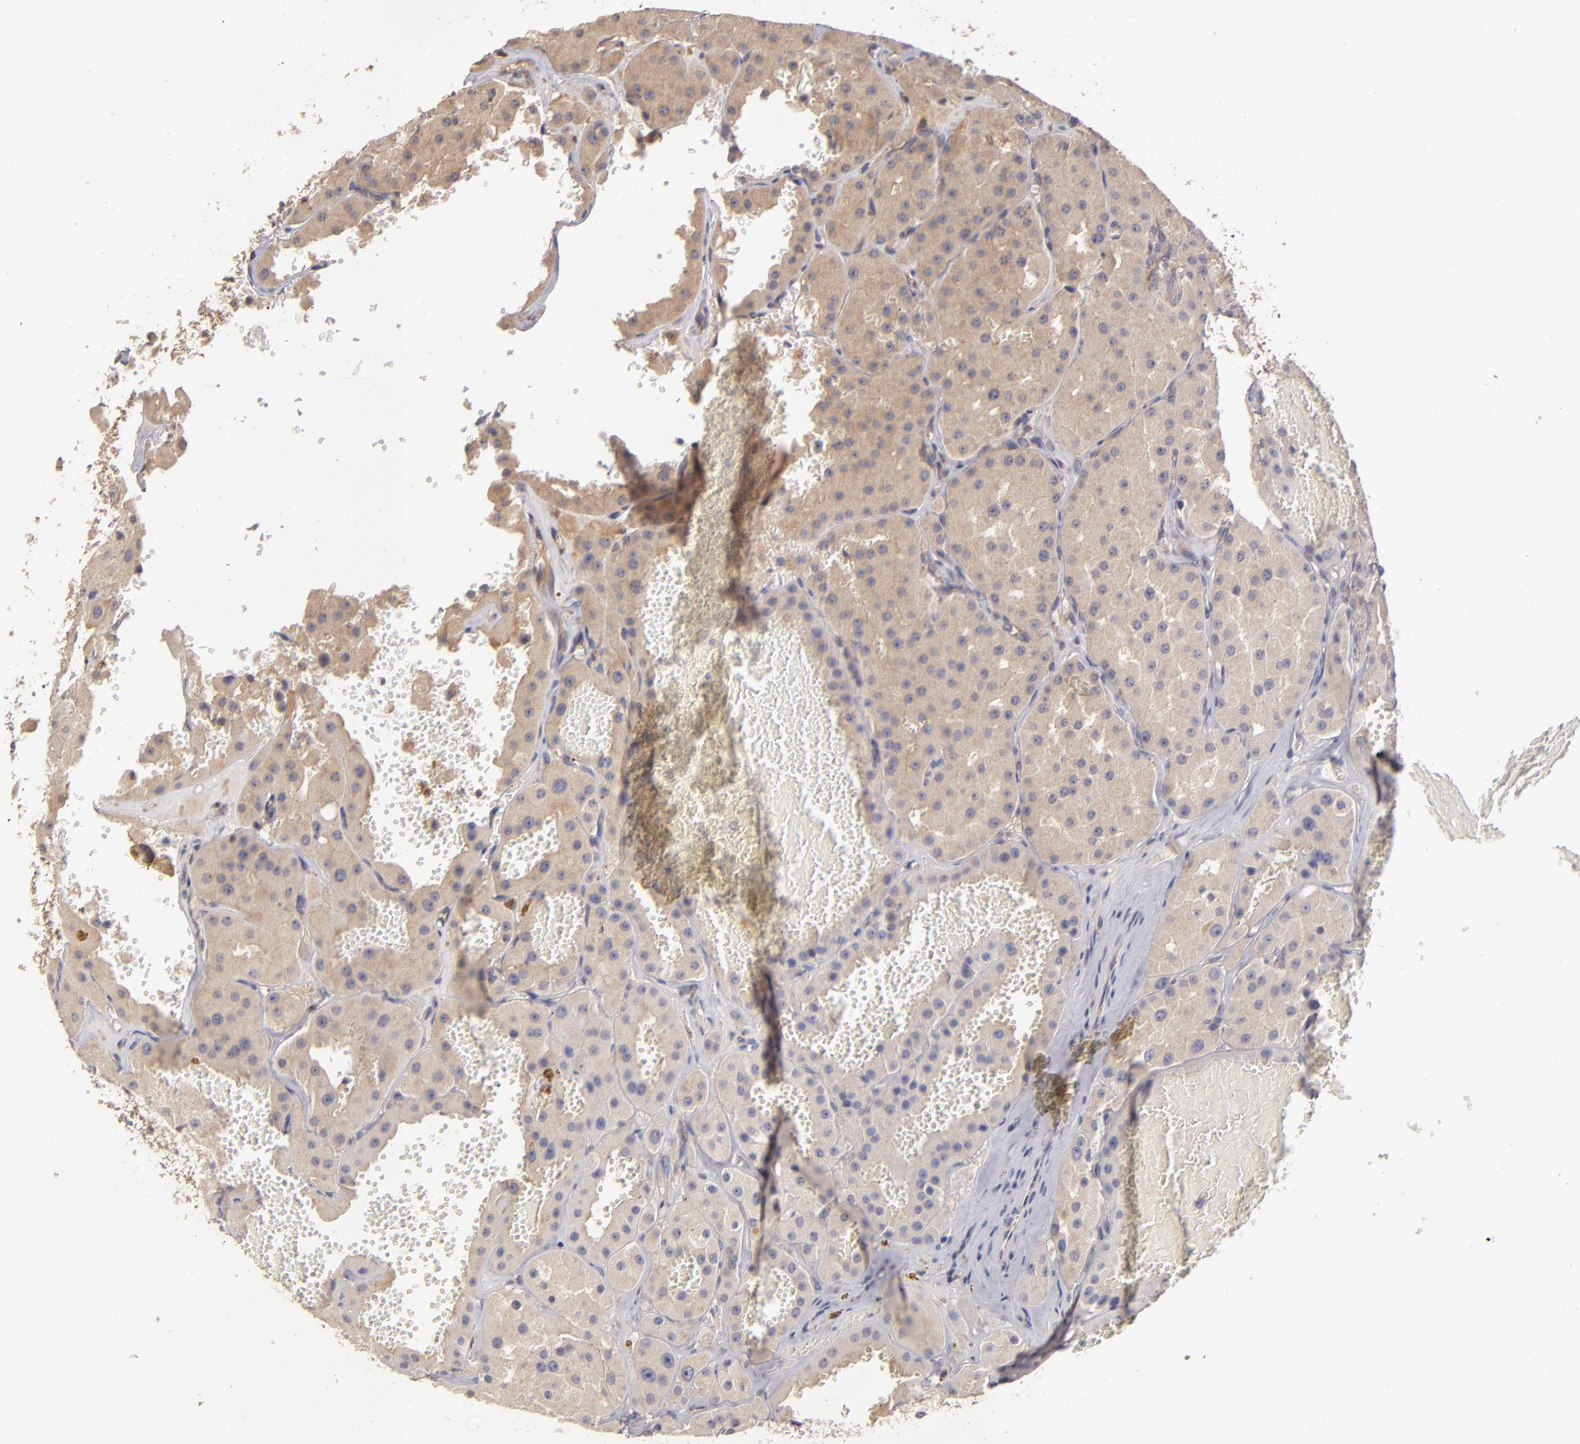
{"staining": {"intensity": "weak", "quantity": "25%-75%", "location": "cytoplasmic/membranous"}, "tissue": "renal cancer", "cell_type": "Tumor cells", "image_type": "cancer", "snomed": [{"axis": "morphology", "description": "Adenocarcinoma, uncertain malignant potential"}, {"axis": "topography", "description": "Kidney"}], "caption": "Adenocarcinoma,  uncertain malignant potential (renal) tissue demonstrates weak cytoplasmic/membranous staining in about 25%-75% of tumor cells, visualized by immunohistochemistry.", "gene": "UPF3B", "patient": {"sex": "male", "age": 63}}